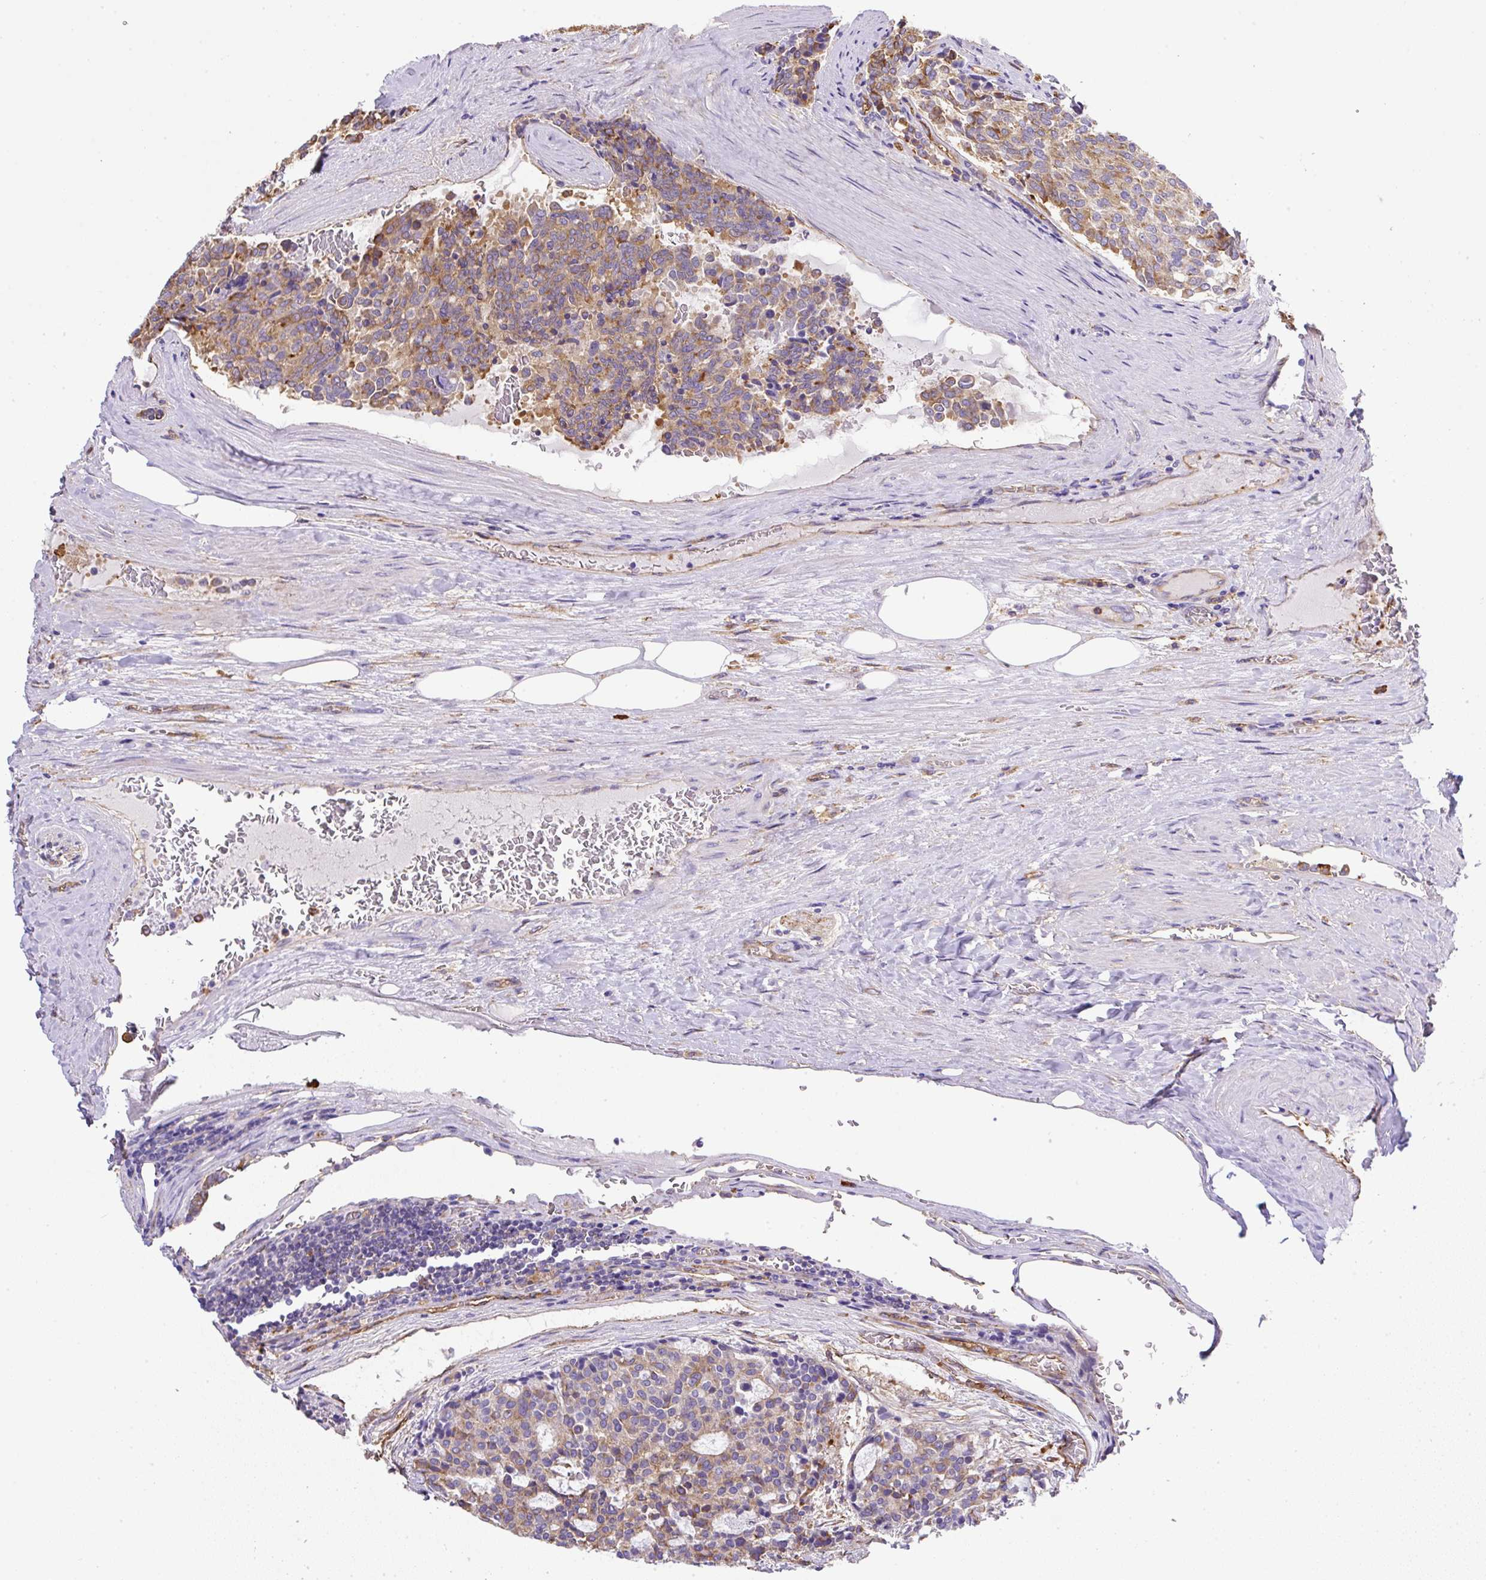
{"staining": {"intensity": "moderate", "quantity": "25%-75%", "location": "cytoplasmic/membranous"}, "tissue": "carcinoid", "cell_type": "Tumor cells", "image_type": "cancer", "snomed": [{"axis": "morphology", "description": "Carcinoid, malignant, NOS"}, {"axis": "topography", "description": "Pancreas"}], "caption": "The immunohistochemical stain labels moderate cytoplasmic/membranous positivity in tumor cells of malignant carcinoid tissue. (DAB (3,3'-diaminobenzidine) IHC with brightfield microscopy, high magnification).", "gene": "MAGEB5", "patient": {"sex": "female", "age": 54}}